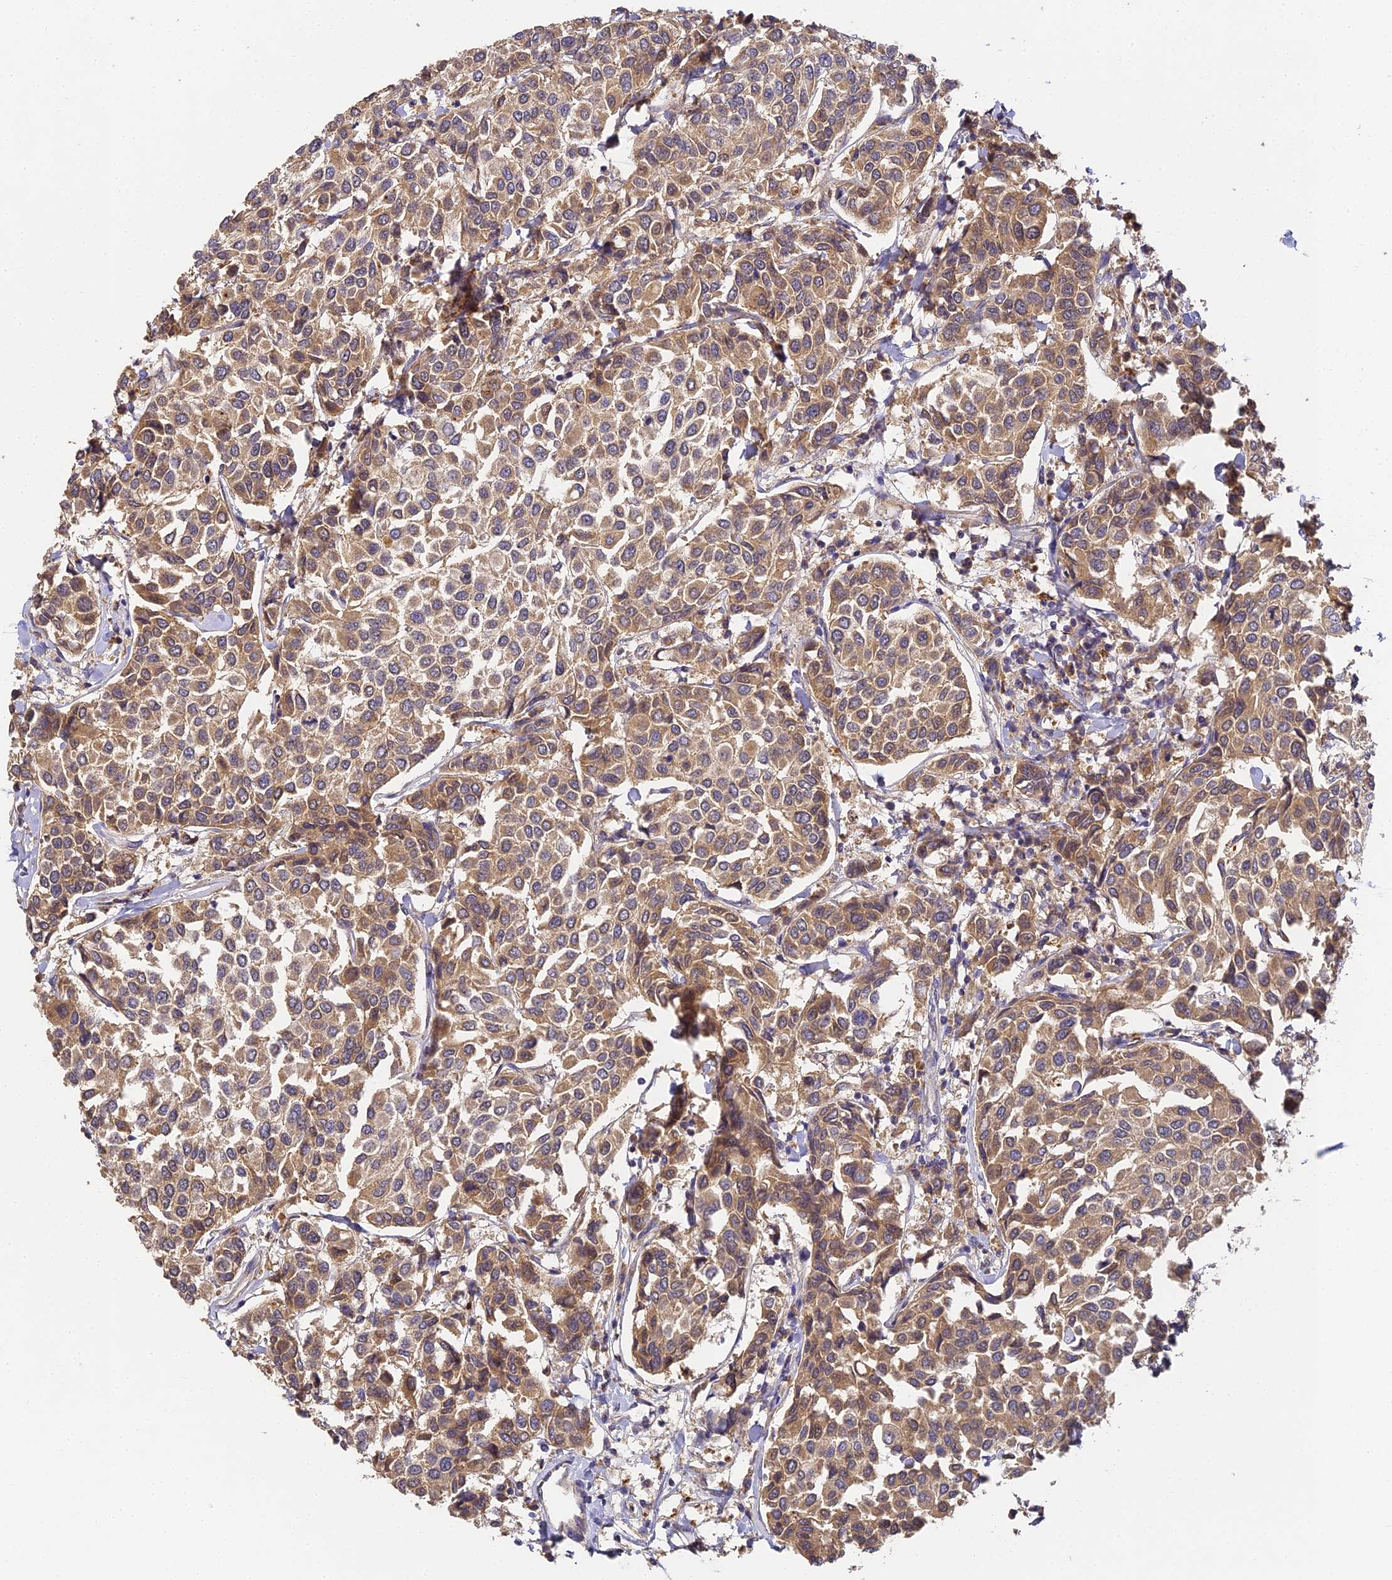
{"staining": {"intensity": "moderate", "quantity": ">75%", "location": "cytoplasmic/membranous"}, "tissue": "breast cancer", "cell_type": "Tumor cells", "image_type": "cancer", "snomed": [{"axis": "morphology", "description": "Duct carcinoma"}, {"axis": "topography", "description": "Breast"}], "caption": "Protein staining reveals moderate cytoplasmic/membranous positivity in about >75% of tumor cells in breast cancer.", "gene": "YAE1", "patient": {"sex": "female", "age": 55}}